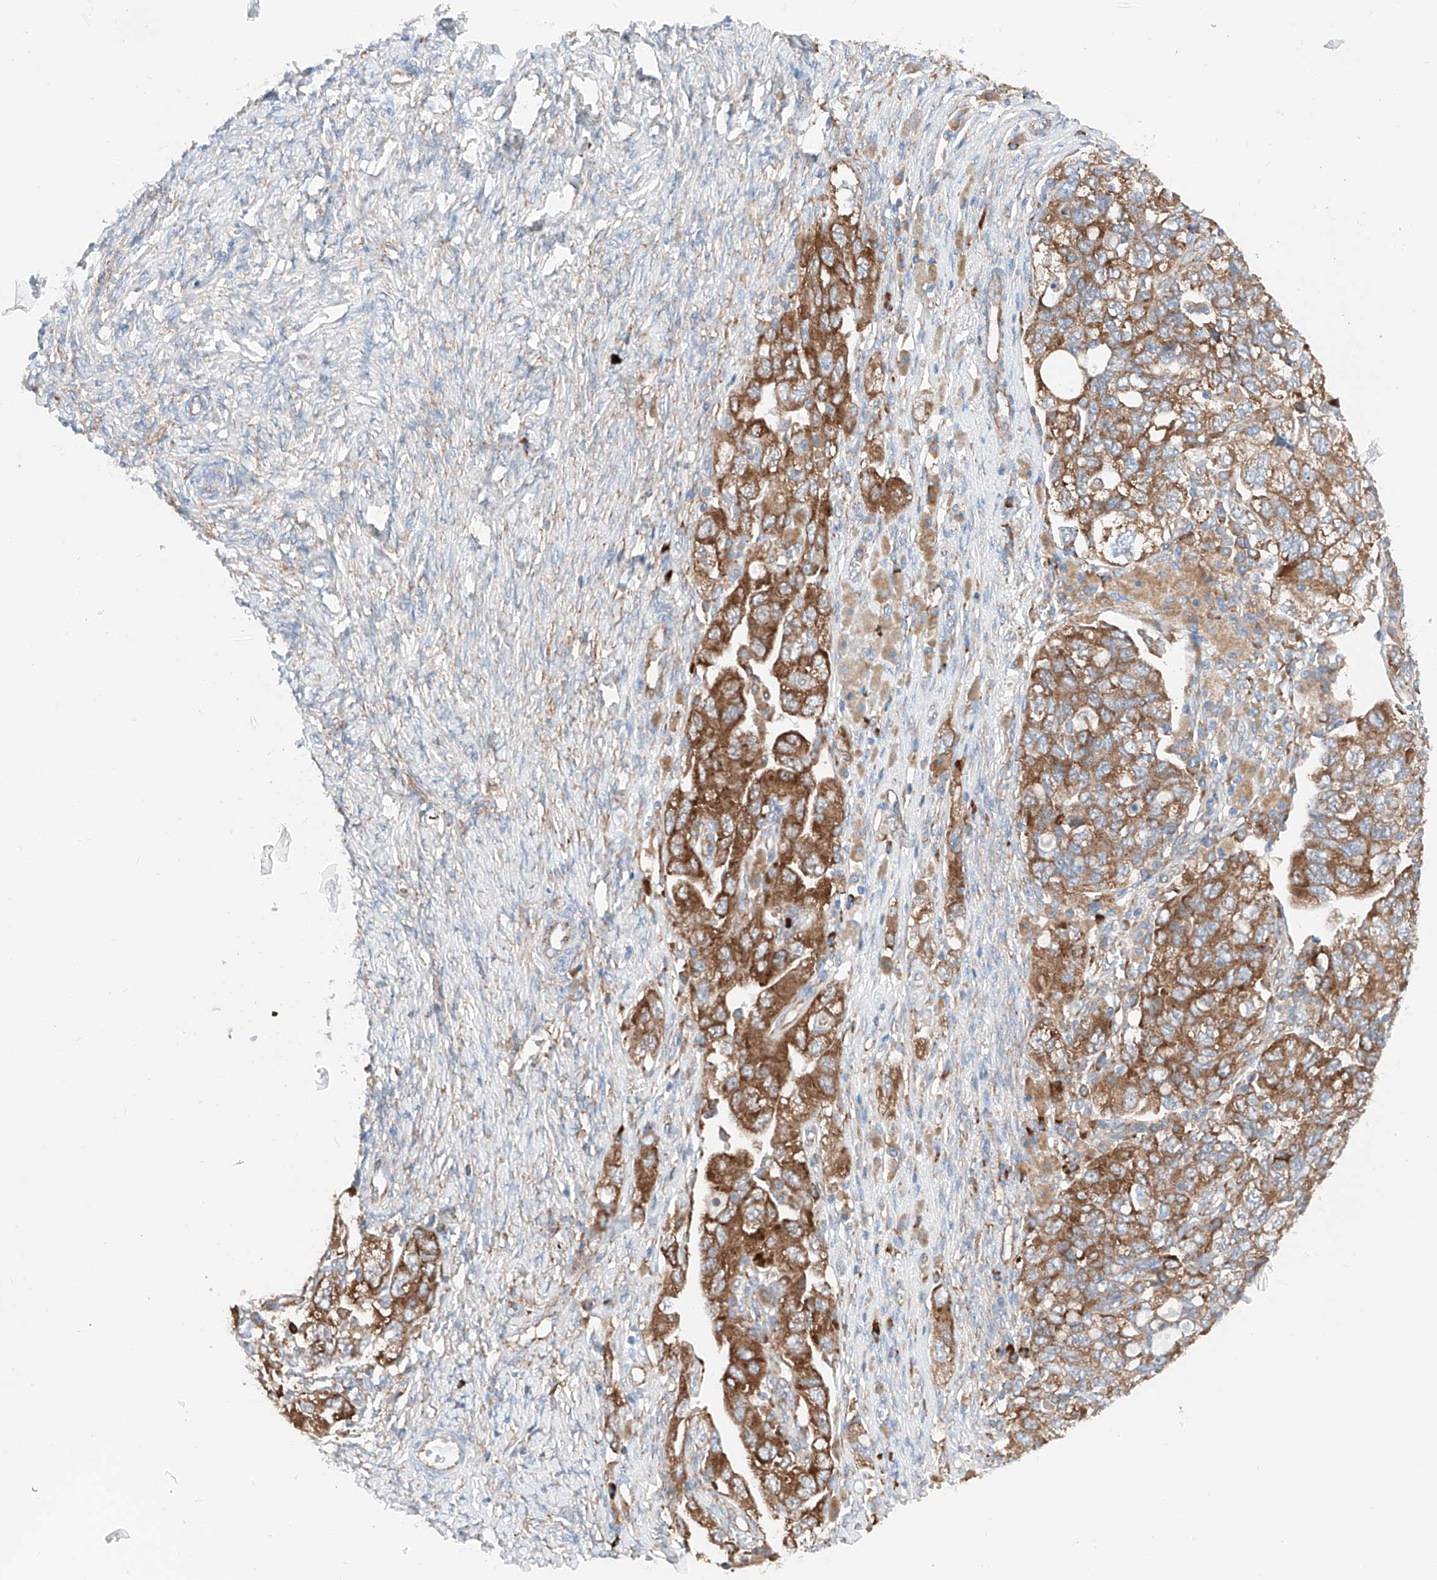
{"staining": {"intensity": "moderate", "quantity": ">75%", "location": "cytoplasmic/membranous"}, "tissue": "ovarian cancer", "cell_type": "Tumor cells", "image_type": "cancer", "snomed": [{"axis": "morphology", "description": "Carcinoma, NOS"}, {"axis": "morphology", "description": "Cystadenocarcinoma, serous, NOS"}, {"axis": "topography", "description": "Ovary"}], "caption": "Human ovarian serous cystadenocarcinoma stained for a protein (brown) displays moderate cytoplasmic/membranous positive expression in approximately >75% of tumor cells.", "gene": "CRELD1", "patient": {"sex": "female", "age": 69}}